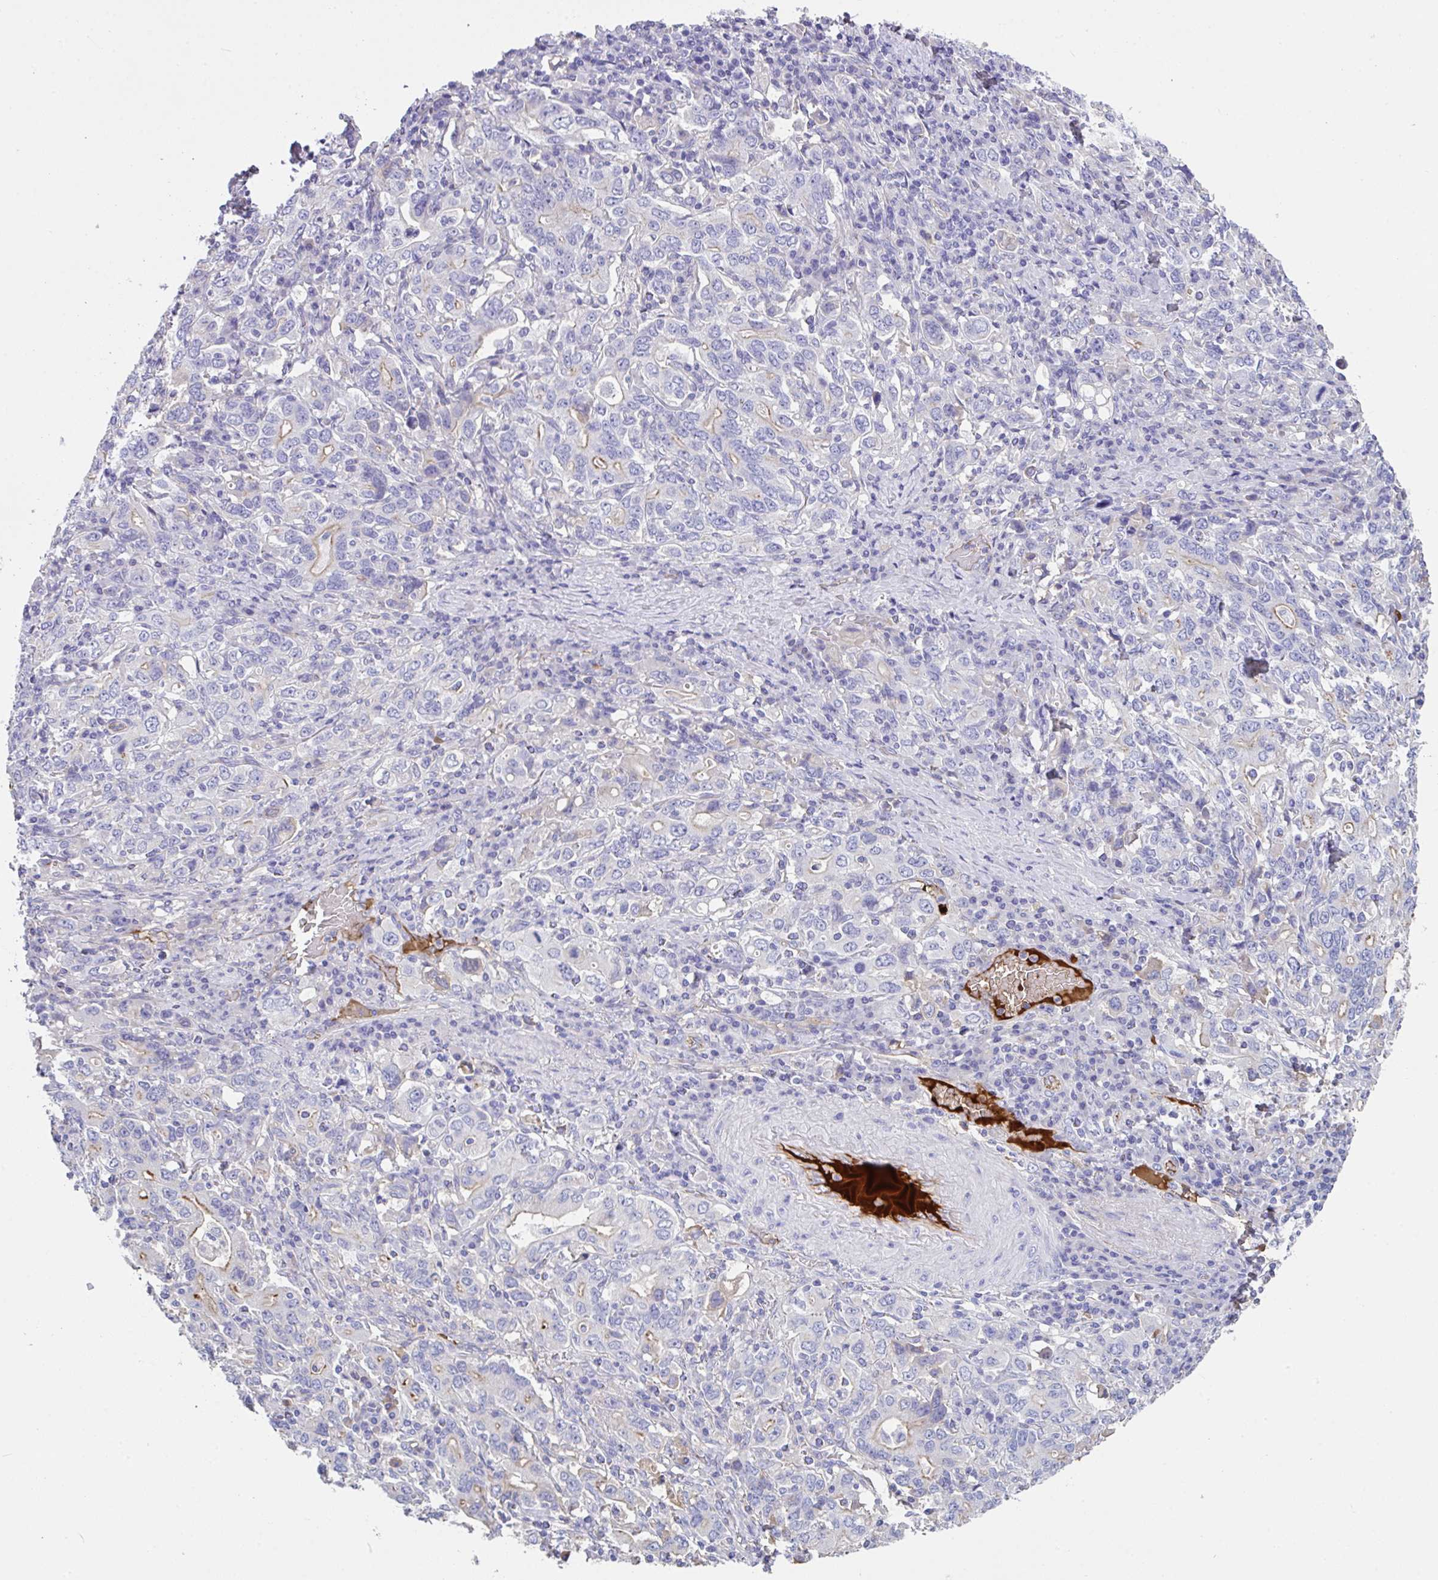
{"staining": {"intensity": "moderate", "quantity": "<25%", "location": "cytoplasmic/membranous"}, "tissue": "stomach cancer", "cell_type": "Tumor cells", "image_type": "cancer", "snomed": [{"axis": "morphology", "description": "Adenocarcinoma, NOS"}, {"axis": "topography", "description": "Stomach, upper"}, {"axis": "topography", "description": "Stomach"}], "caption": "Protein expression by immunohistochemistry (IHC) shows moderate cytoplasmic/membranous staining in approximately <25% of tumor cells in stomach cancer. Nuclei are stained in blue.", "gene": "ZNF813", "patient": {"sex": "male", "age": 62}}